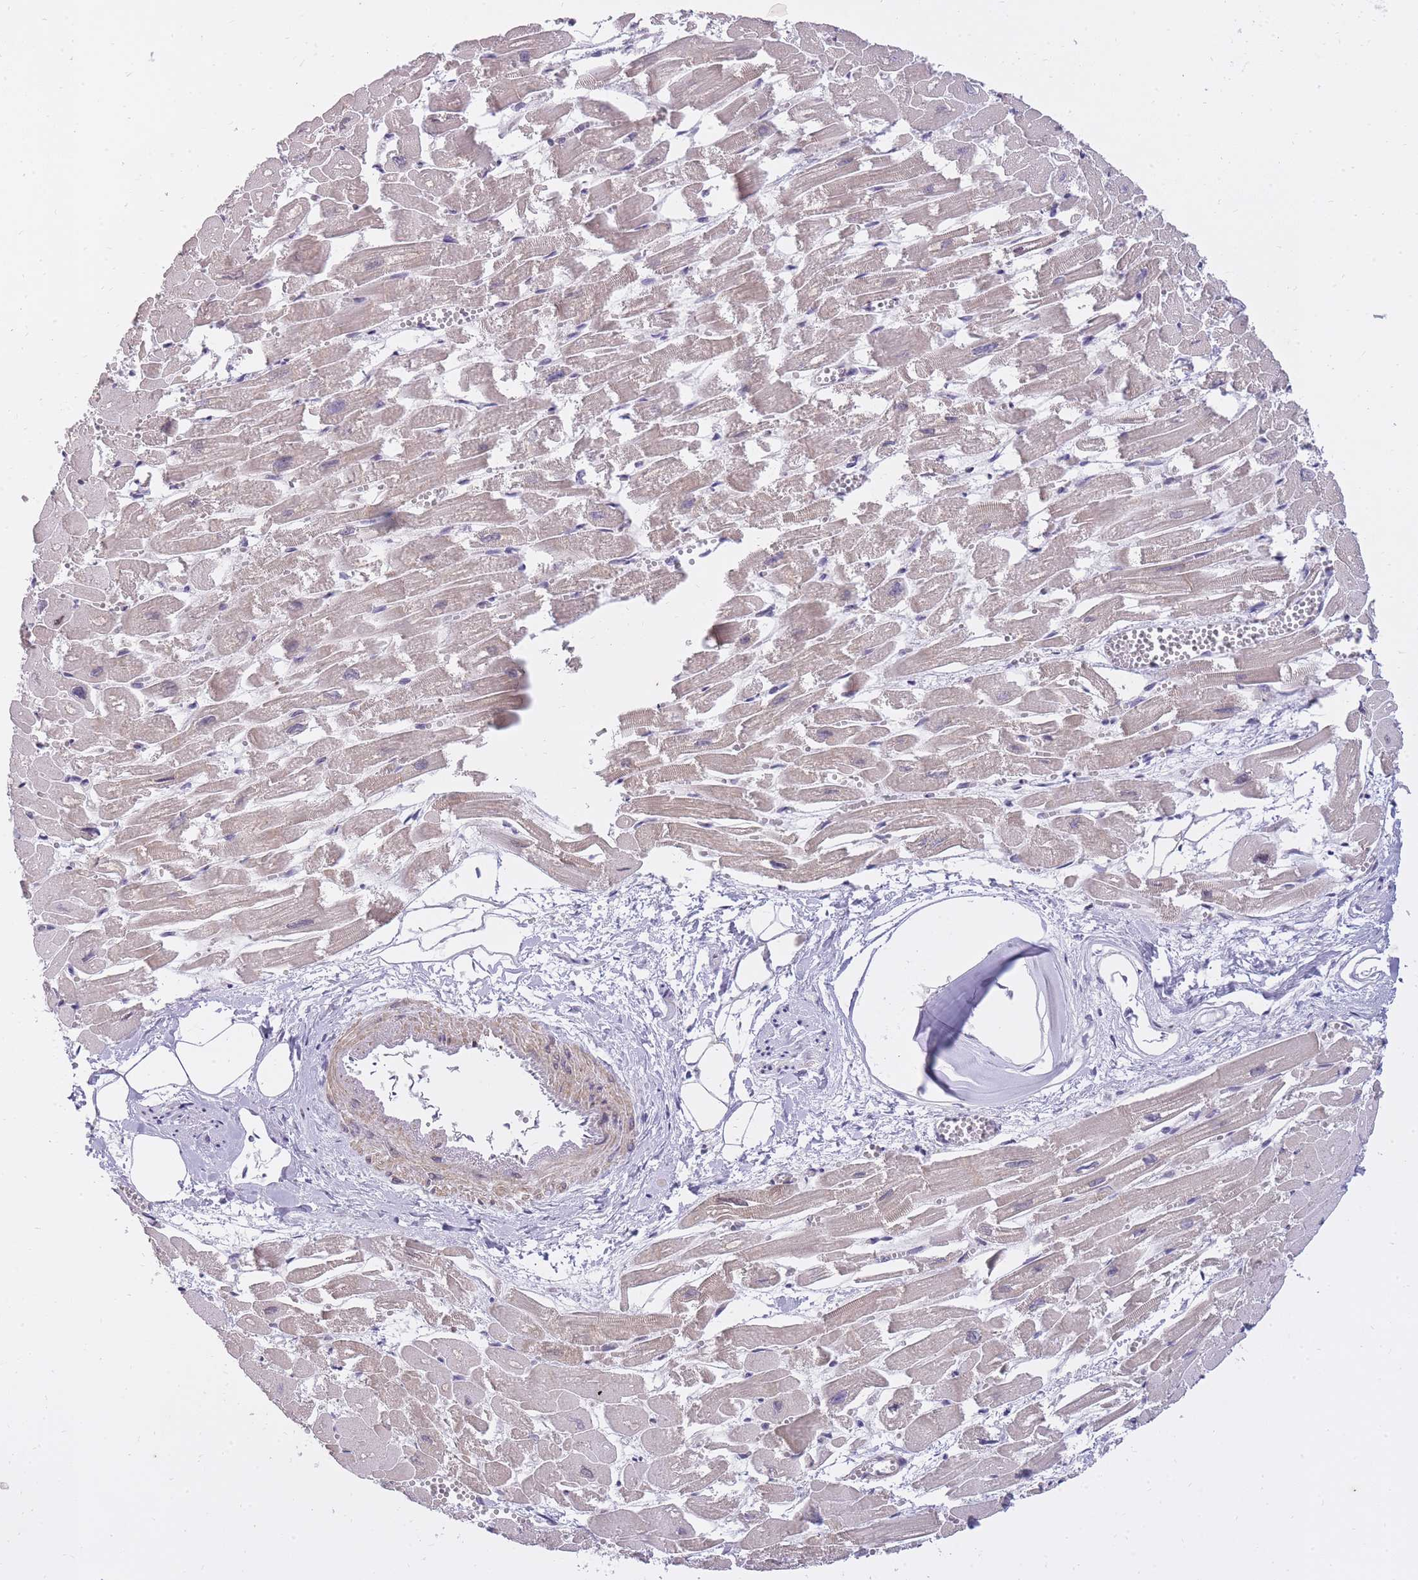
{"staining": {"intensity": "moderate", "quantity": "25%-75%", "location": "cytoplasmic/membranous"}, "tissue": "heart muscle", "cell_type": "Cardiomyocytes", "image_type": "normal", "snomed": [{"axis": "morphology", "description": "Normal tissue, NOS"}, {"axis": "topography", "description": "Heart"}], "caption": "IHC (DAB) staining of benign heart muscle reveals moderate cytoplasmic/membranous protein expression in about 25%-75% of cardiomyocytes.", "gene": "TIGD1", "patient": {"sex": "male", "age": 54}}